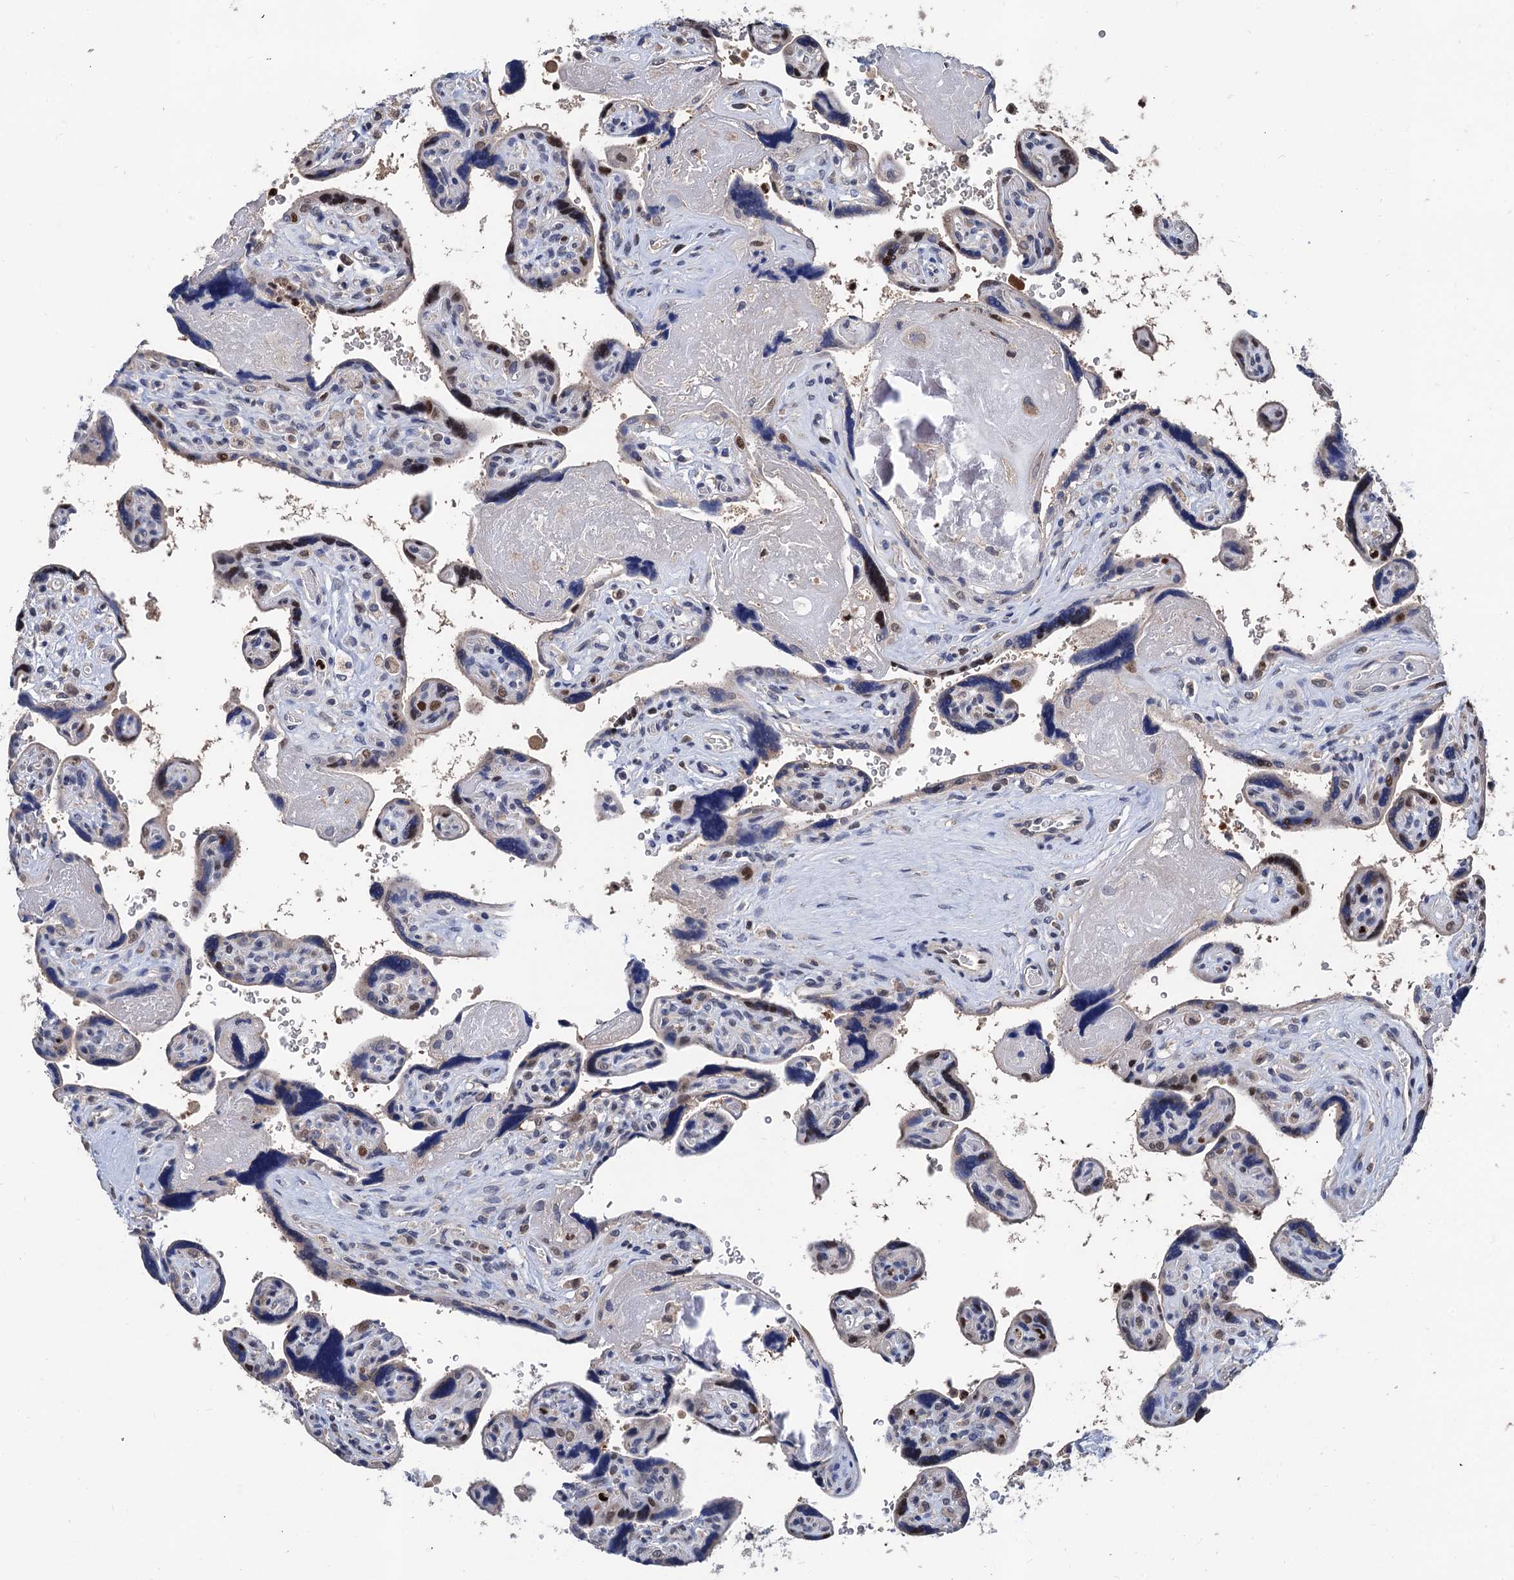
{"staining": {"intensity": "moderate", "quantity": "25%-75%", "location": "nuclear"}, "tissue": "placenta", "cell_type": "Trophoblastic cells", "image_type": "normal", "snomed": [{"axis": "morphology", "description": "Normal tissue, NOS"}, {"axis": "topography", "description": "Placenta"}], "caption": "Protein staining of unremarkable placenta reveals moderate nuclear expression in about 25%-75% of trophoblastic cells. (IHC, brightfield microscopy, high magnification).", "gene": "TSEN34", "patient": {"sex": "female", "age": 39}}